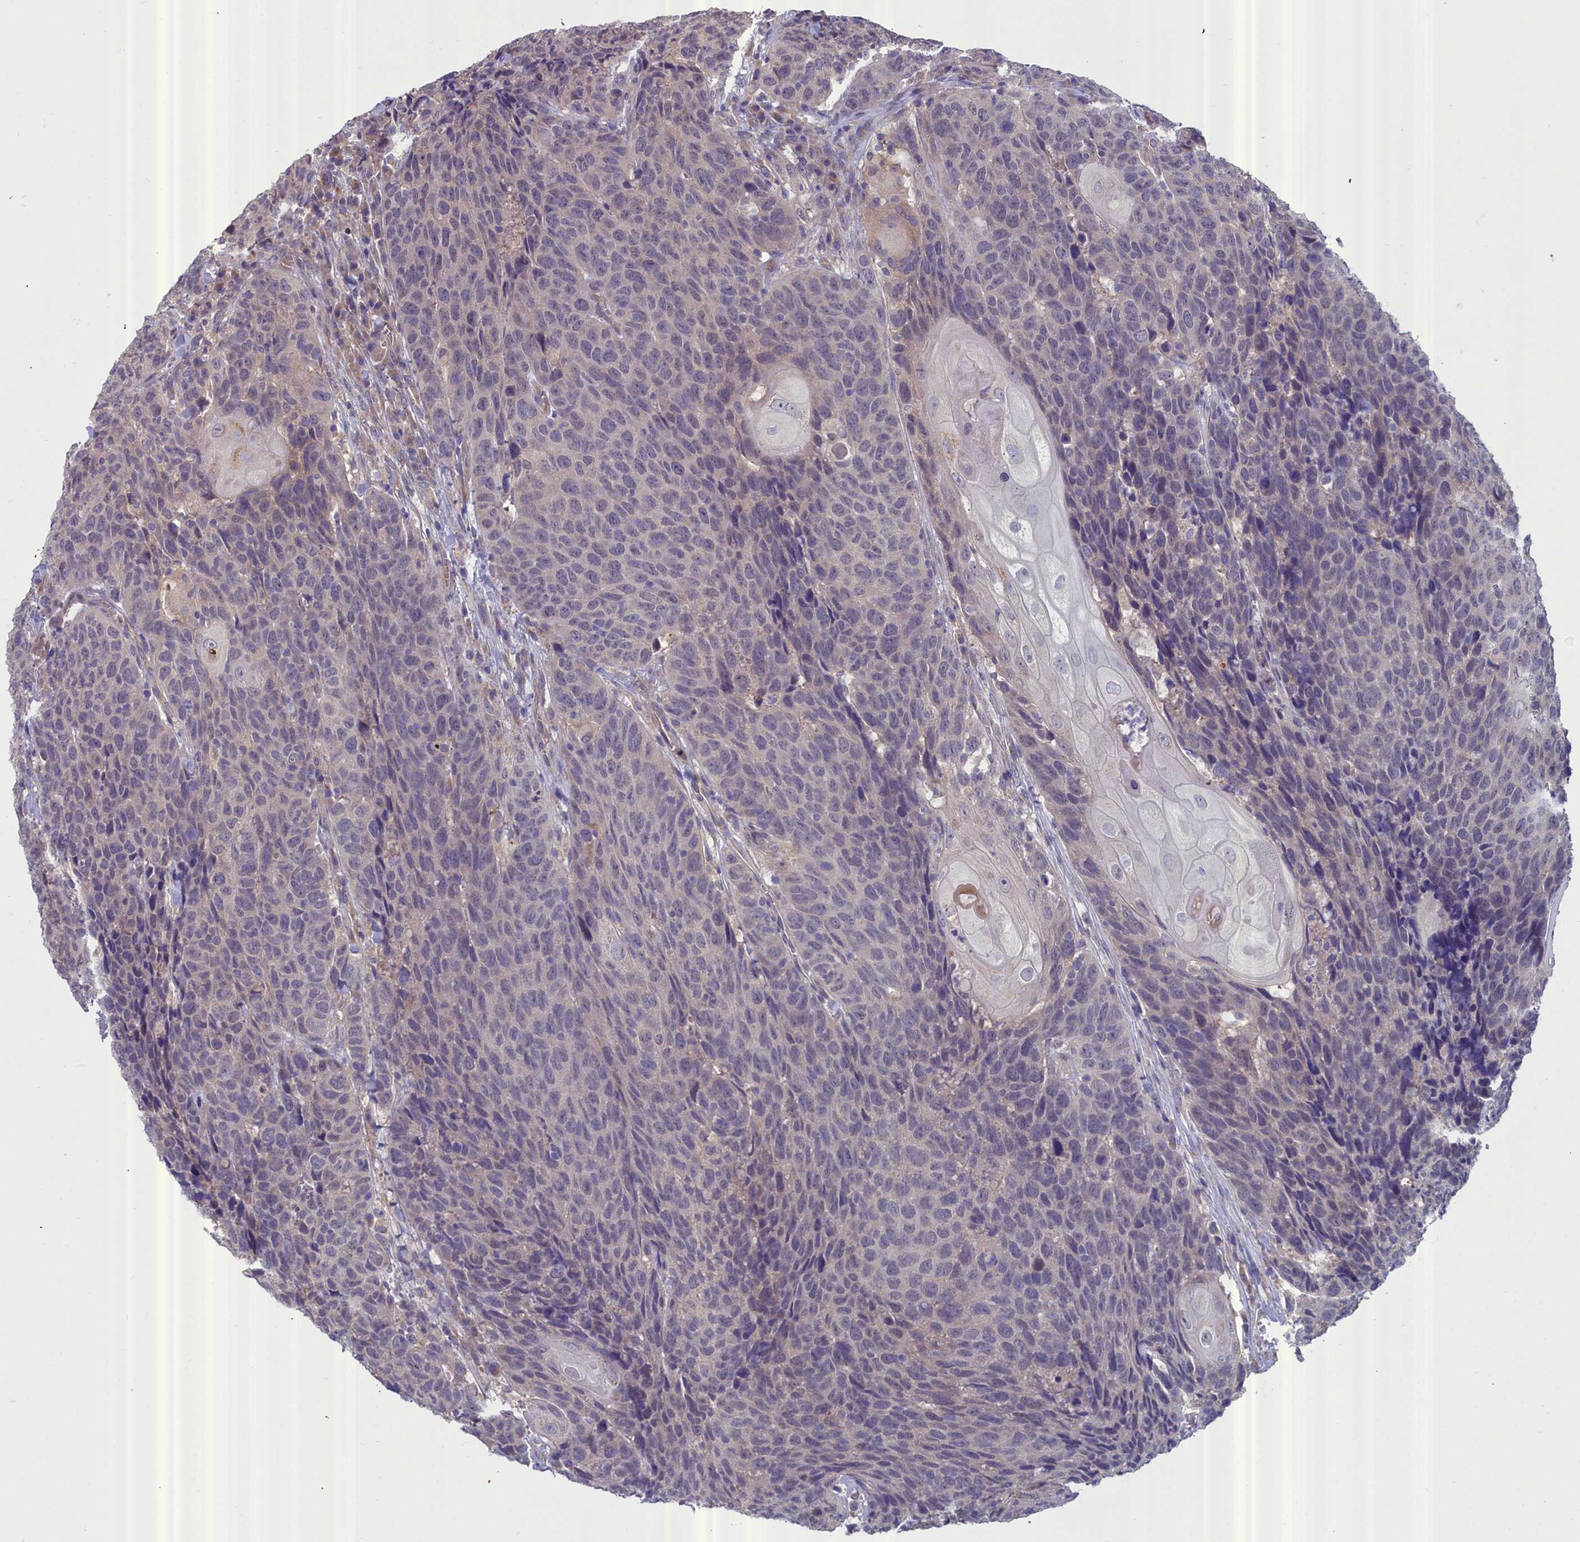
{"staining": {"intensity": "negative", "quantity": "none", "location": "none"}, "tissue": "head and neck cancer", "cell_type": "Tumor cells", "image_type": "cancer", "snomed": [{"axis": "morphology", "description": "Squamous cell carcinoma, NOS"}, {"axis": "topography", "description": "Head-Neck"}], "caption": "The photomicrograph demonstrates no staining of tumor cells in head and neck cancer (squamous cell carcinoma). (DAB (3,3'-diaminobenzidine) immunohistochemistry with hematoxylin counter stain).", "gene": "RDX", "patient": {"sex": "male", "age": 66}}